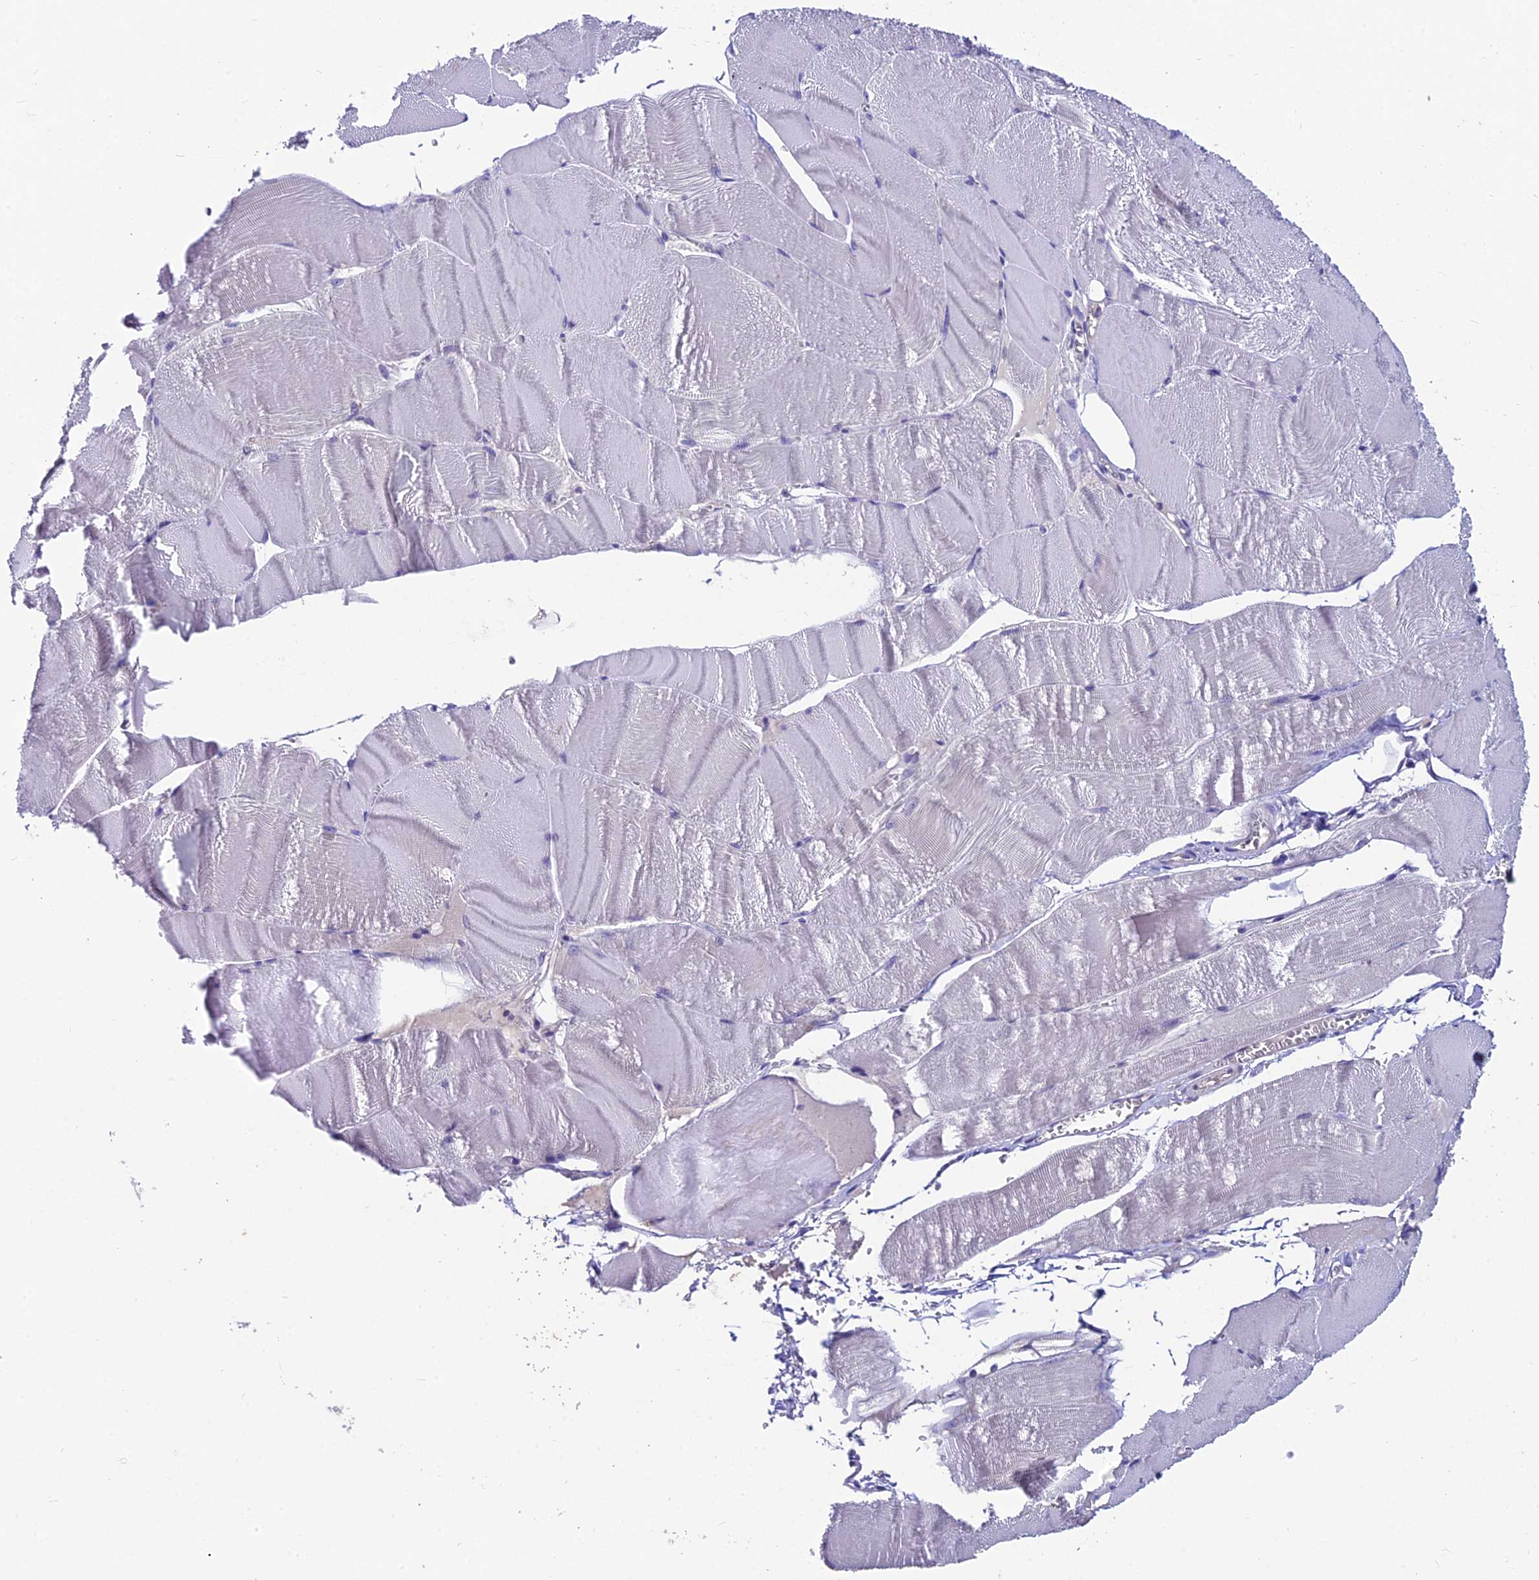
{"staining": {"intensity": "negative", "quantity": "none", "location": "none"}, "tissue": "skeletal muscle", "cell_type": "Myocytes", "image_type": "normal", "snomed": [{"axis": "morphology", "description": "Normal tissue, NOS"}, {"axis": "morphology", "description": "Basal cell carcinoma"}, {"axis": "topography", "description": "Skeletal muscle"}], "caption": "Immunohistochemistry histopathology image of benign skeletal muscle: human skeletal muscle stained with DAB (3,3'-diaminobenzidine) reveals no significant protein expression in myocytes.", "gene": "LGALS7", "patient": {"sex": "female", "age": 64}}